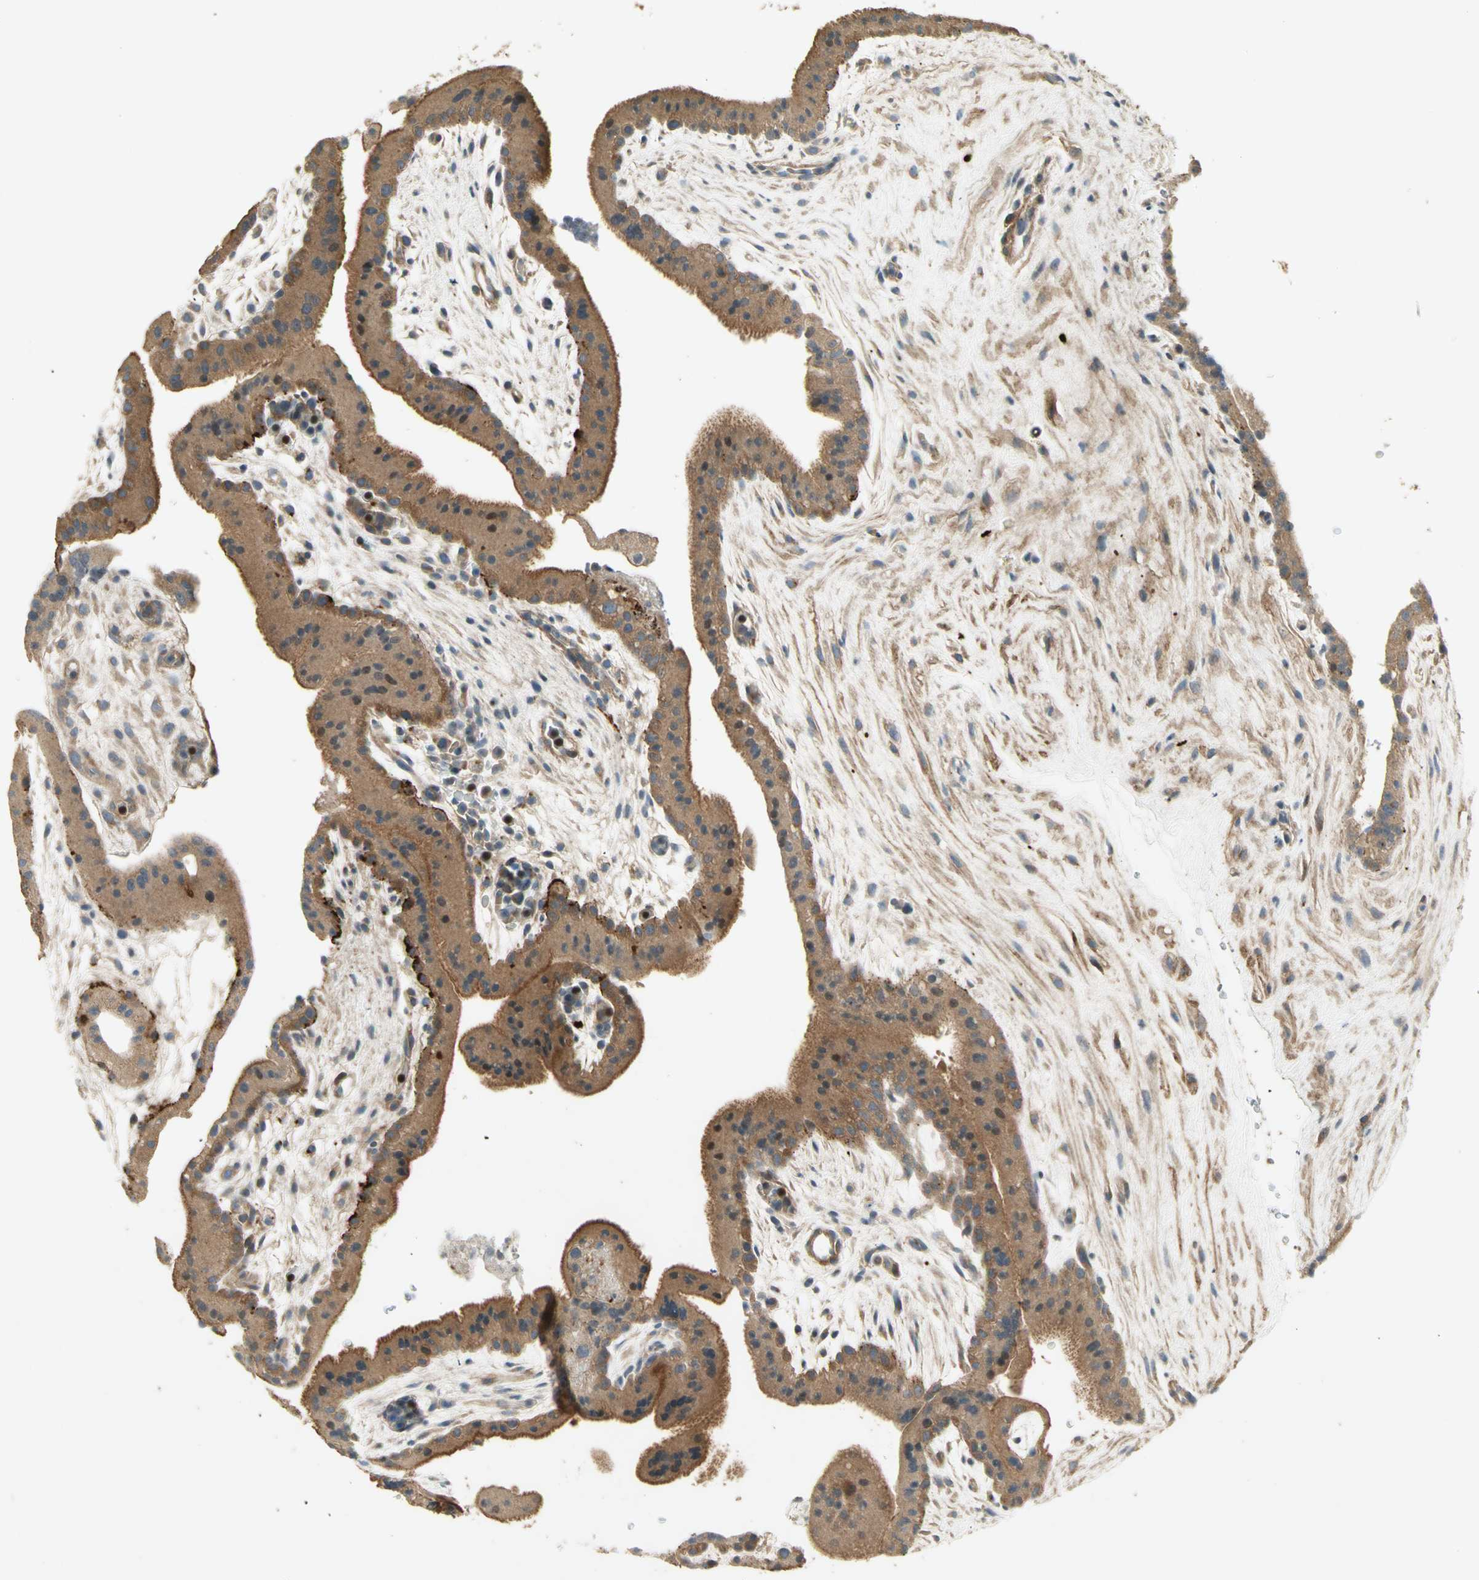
{"staining": {"intensity": "weak", "quantity": ">75%", "location": "cytoplasmic/membranous"}, "tissue": "placenta", "cell_type": "Decidual cells", "image_type": "normal", "snomed": [{"axis": "morphology", "description": "Normal tissue, NOS"}, {"axis": "topography", "description": "Placenta"}], "caption": "IHC of unremarkable placenta displays low levels of weak cytoplasmic/membranous staining in about >75% of decidual cells.", "gene": "ETF1", "patient": {"sex": "female", "age": 19}}